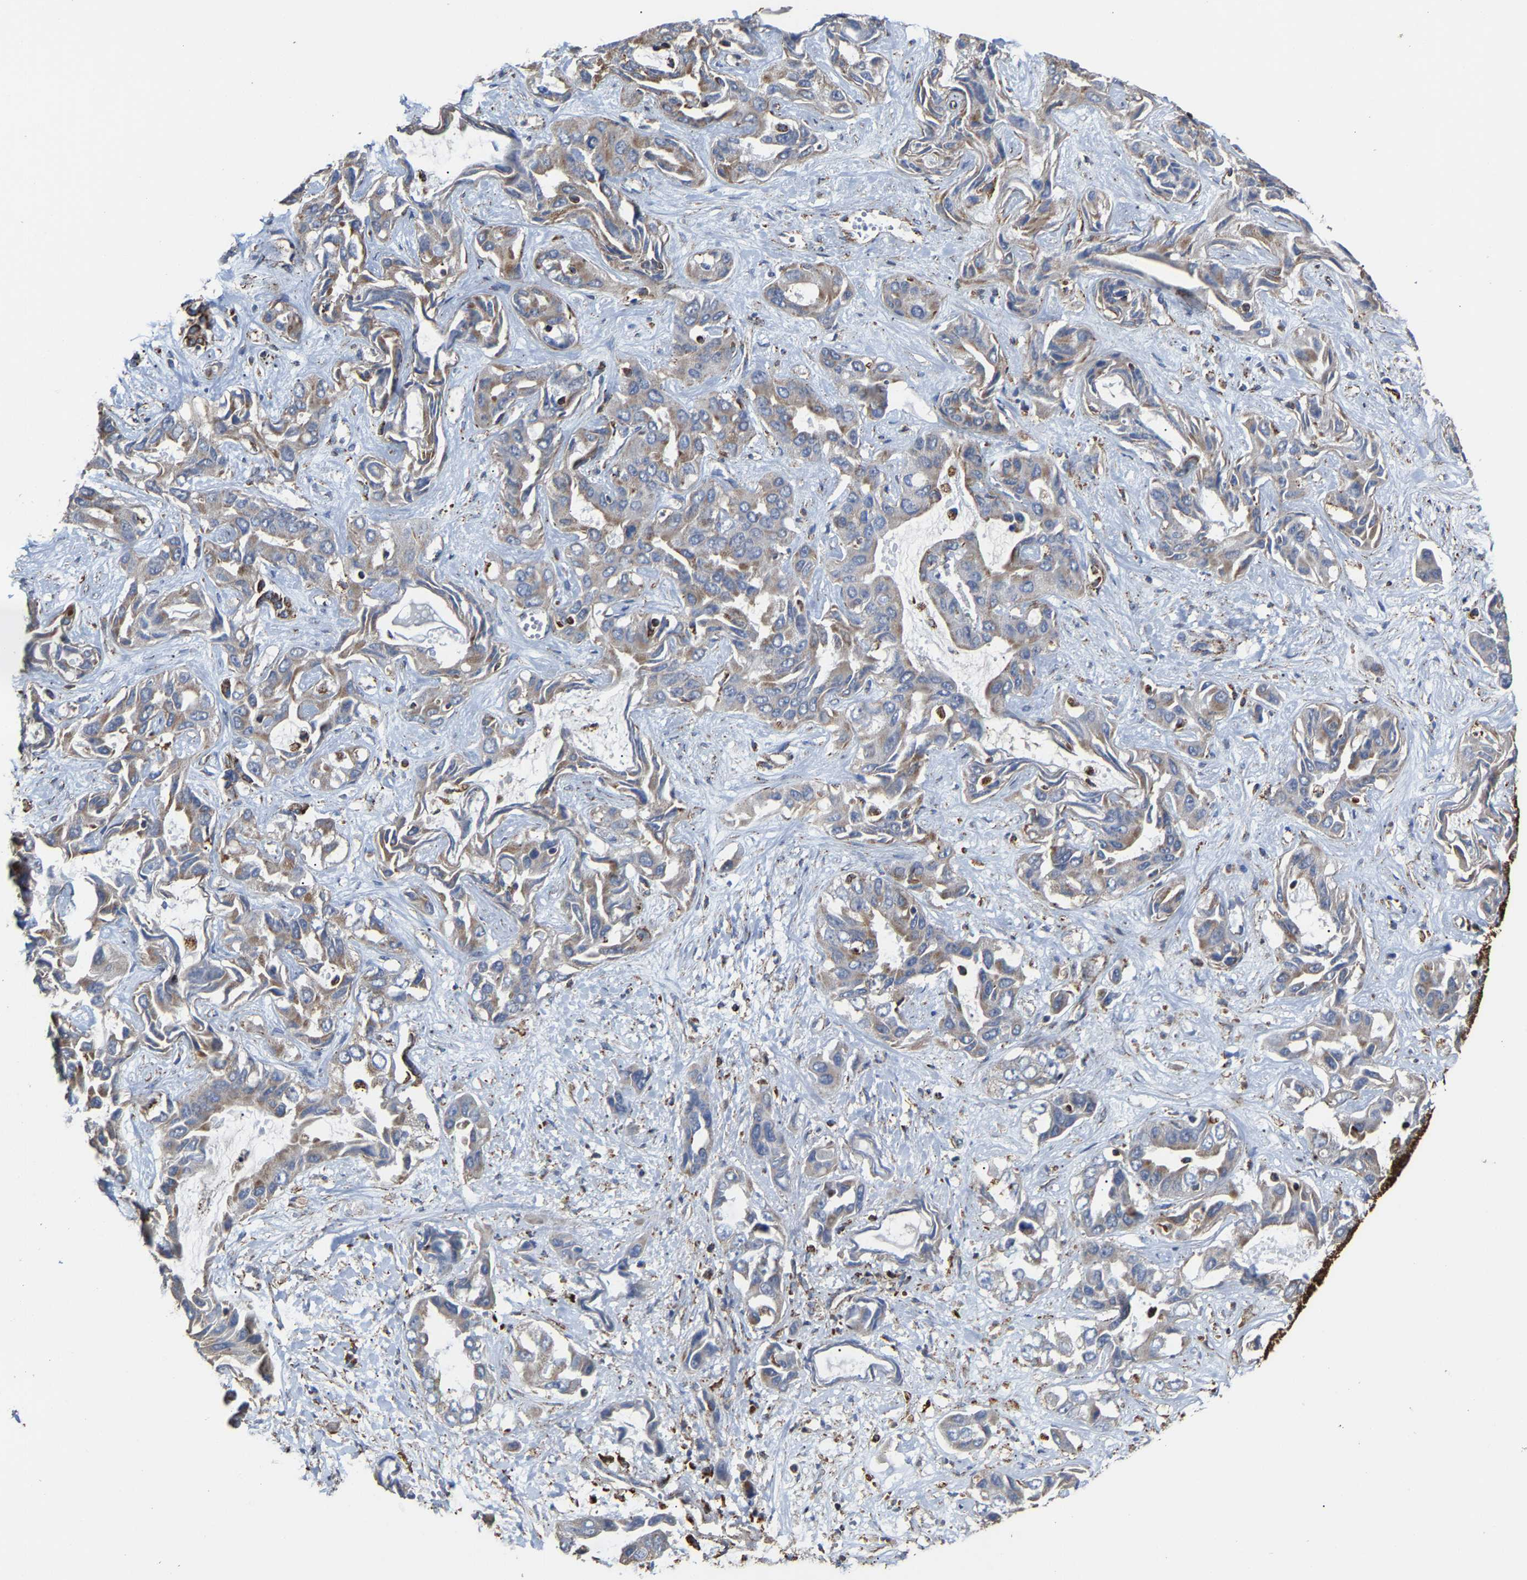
{"staining": {"intensity": "weak", "quantity": "25%-75%", "location": "cytoplasmic/membranous"}, "tissue": "liver cancer", "cell_type": "Tumor cells", "image_type": "cancer", "snomed": [{"axis": "morphology", "description": "Cholangiocarcinoma"}, {"axis": "topography", "description": "Liver"}], "caption": "The immunohistochemical stain highlights weak cytoplasmic/membranous expression in tumor cells of liver cancer (cholangiocarcinoma) tissue.", "gene": "NDUFV3", "patient": {"sex": "female", "age": 52}}